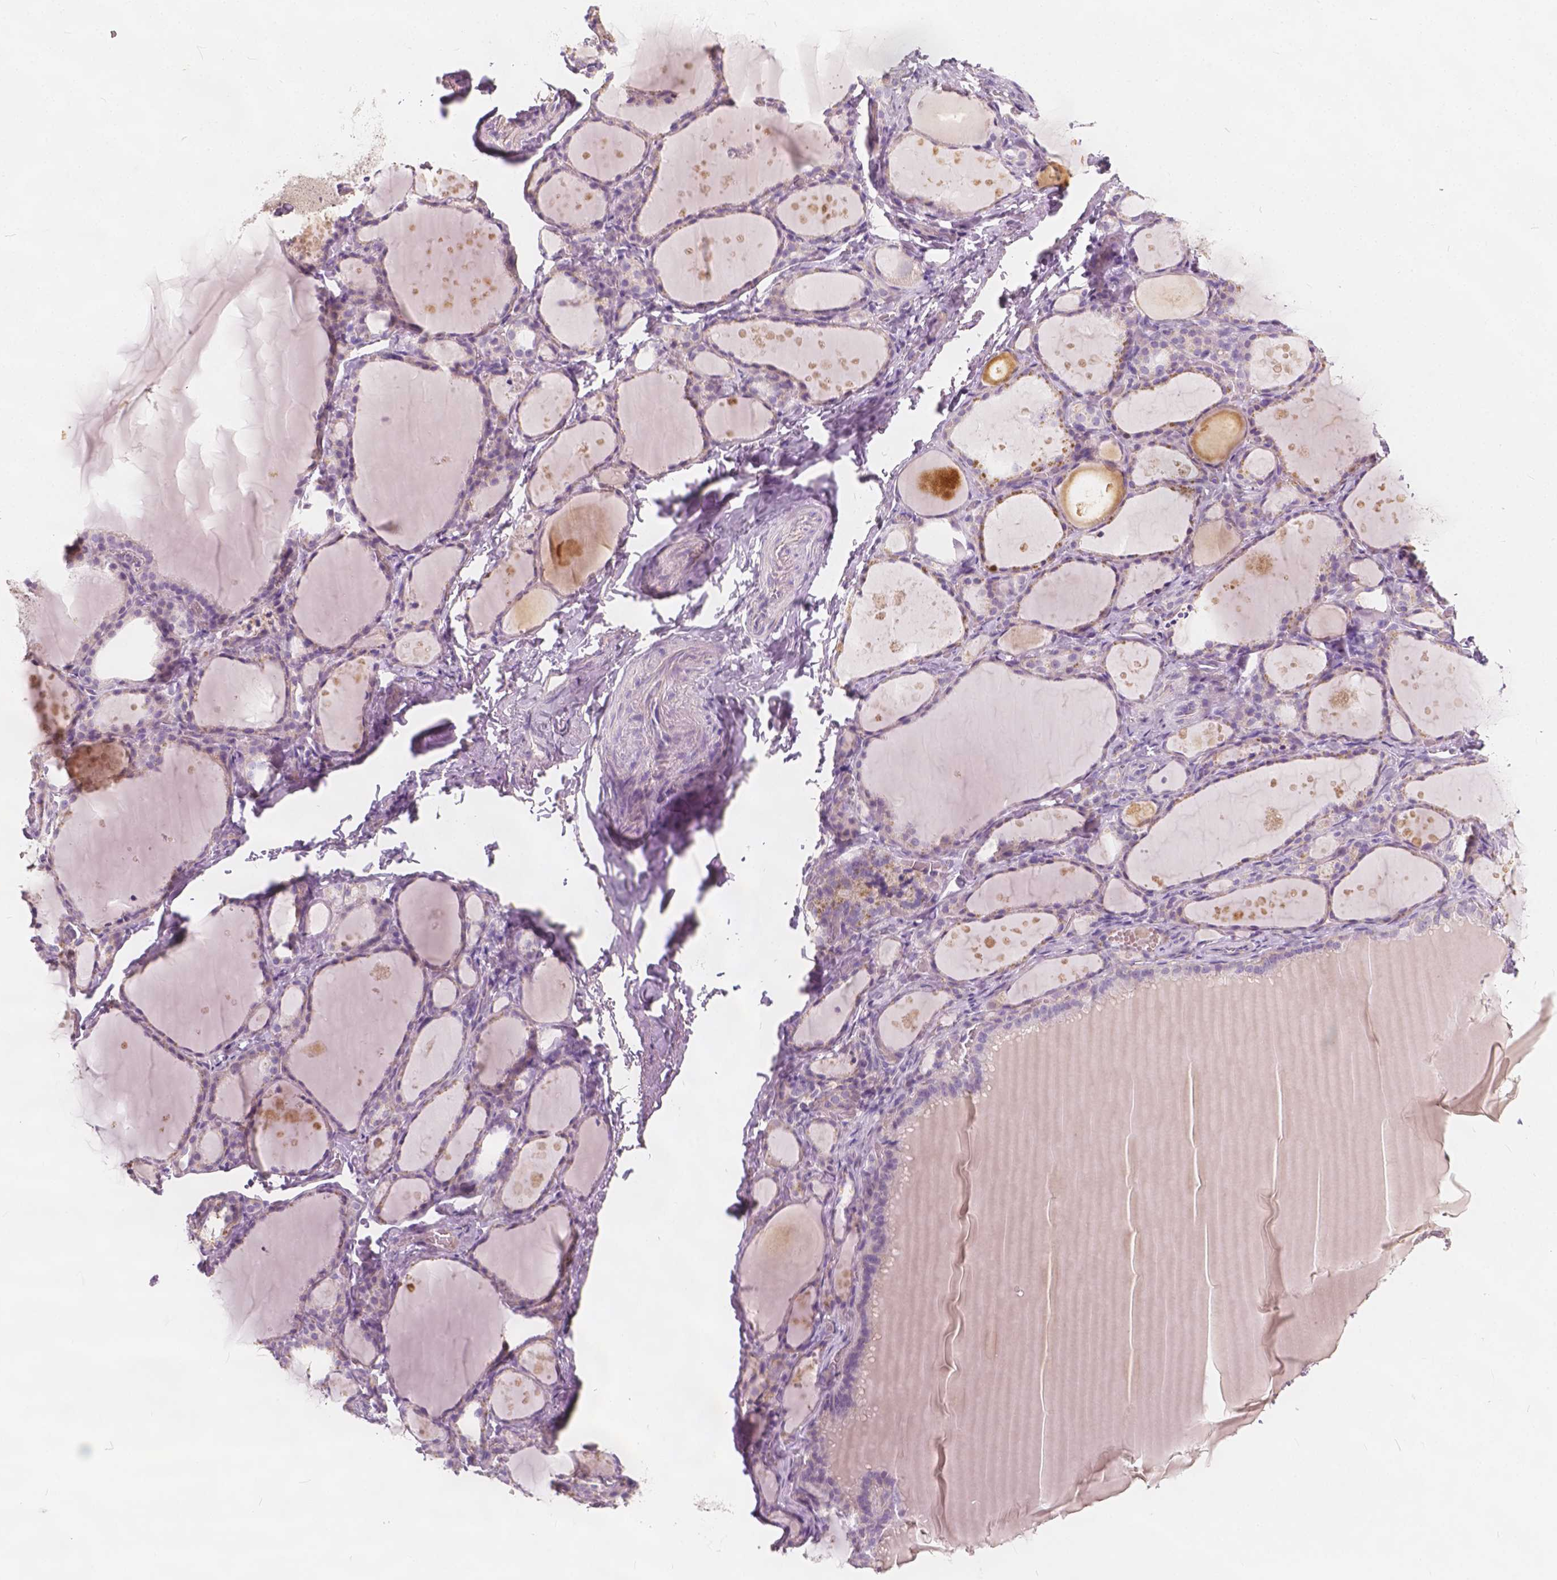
{"staining": {"intensity": "negative", "quantity": "none", "location": "none"}, "tissue": "thyroid gland", "cell_type": "Glandular cells", "image_type": "normal", "snomed": [{"axis": "morphology", "description": "Normal tissue, NOS"}, {"axis": "topography", "description": "Thyroid gland"}], "caption": "Immunohistochemical staining of normal thyroid gland reveals no significant expression in glandular cells. Brightfield microscopy of IHC stained with DAB (brown) and hematoxylin (blue), captured at high magnification.", "gene": "KIAA0513", "patient": {"sex": "male", "age": 68}}